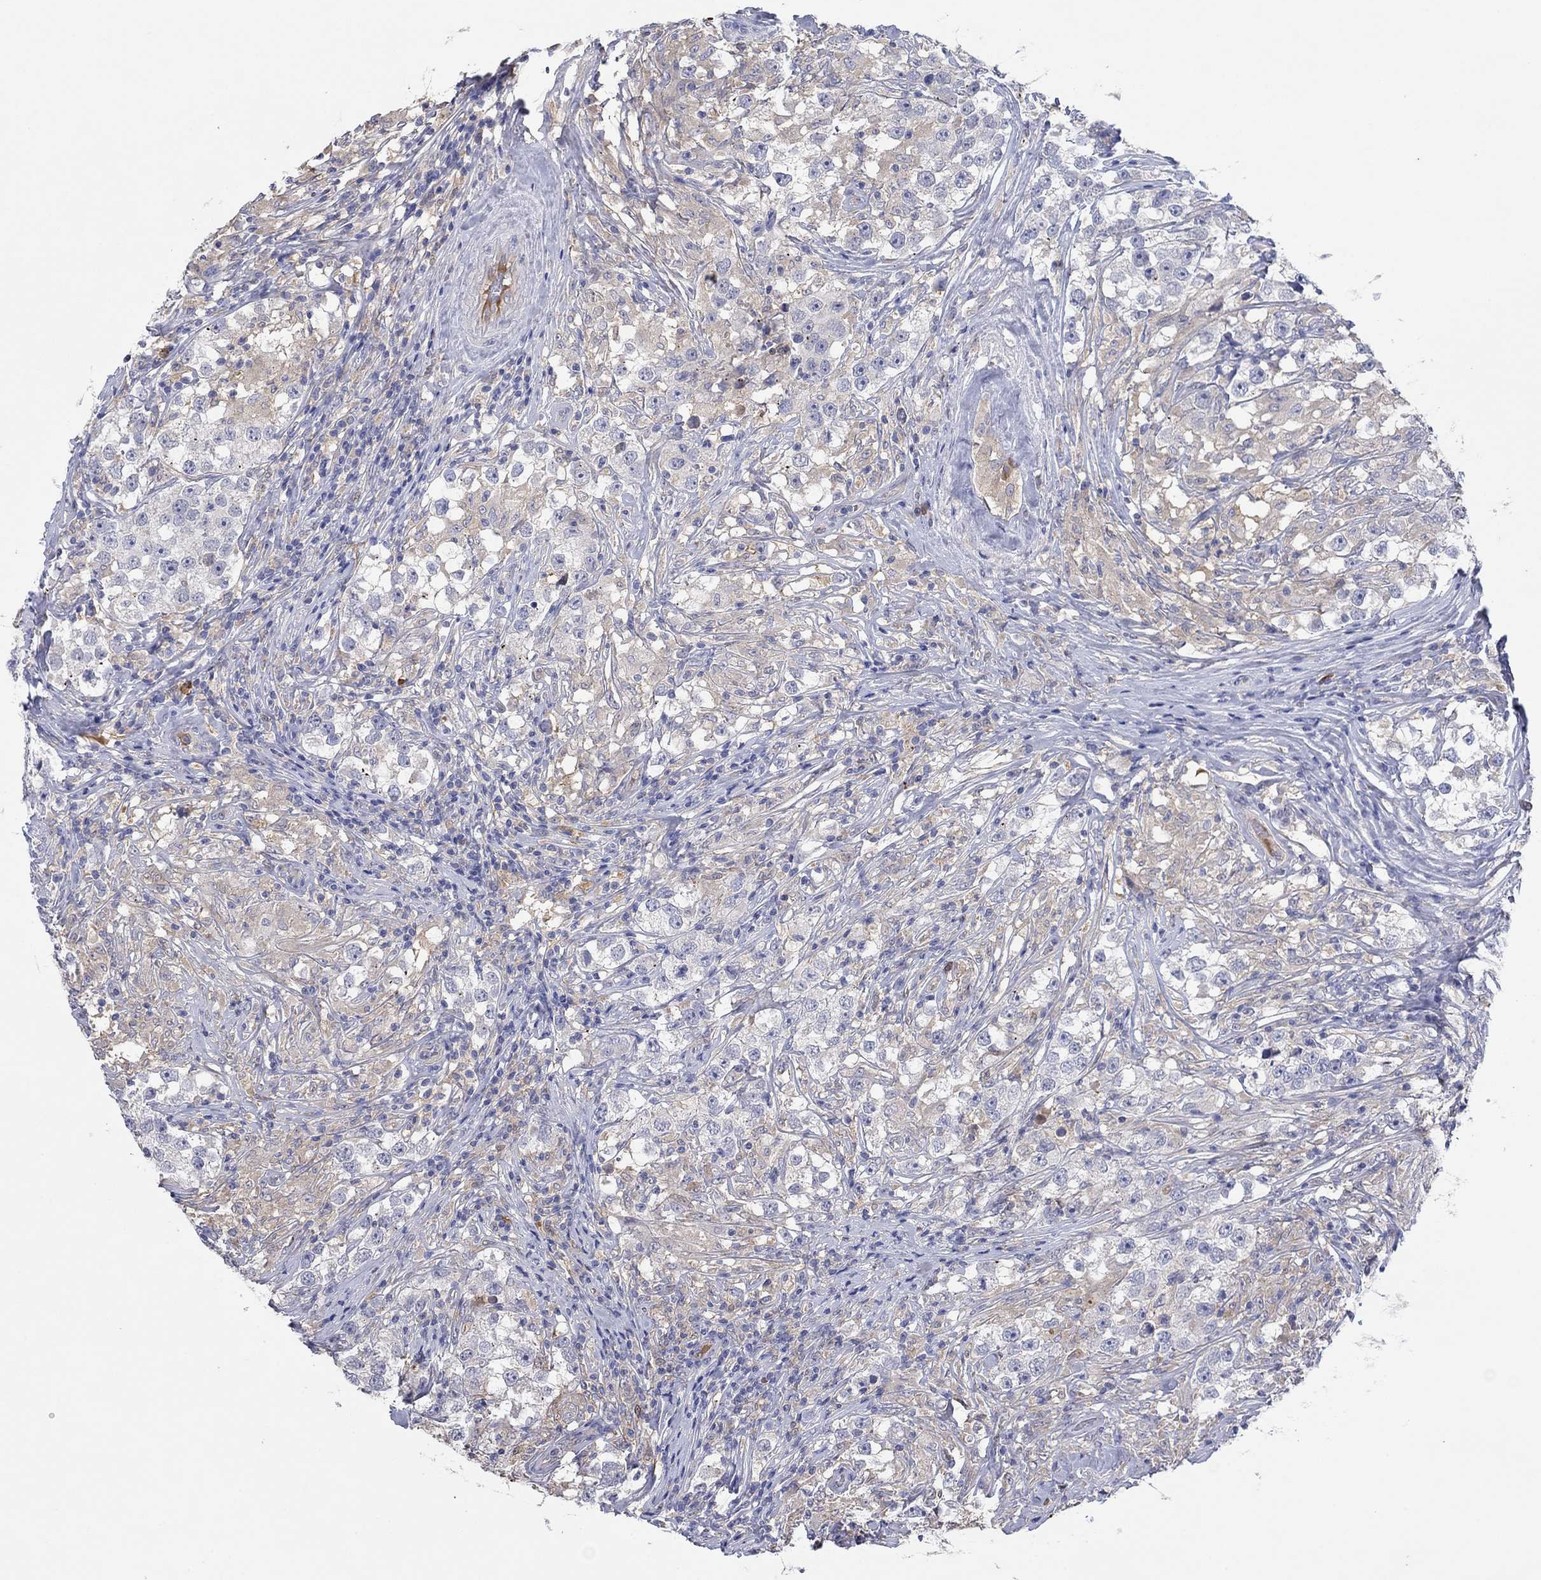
{"staining": {"intensity": "weak", "quantity": "<25%", "location": "cytoplasmic/membranous"}, "tissue": "testis cancer", "cell_type": "Tumor cells", "image_type": "cancer", "snomed": [{"axis": "morphology", "description": "Seminoma, NOS"}, {"axis": "topography", "description": "Testis"}], "caption": "High magnification brightfield microscopy of testis cancer stained with DAB (3,3'-diaminobenzidine) (brown) and counterstained with hematoxylin (blue): tumor cells show no significant expression.", "gene": "PLCL2", "patient": {"sex": "male", "age": 46}}